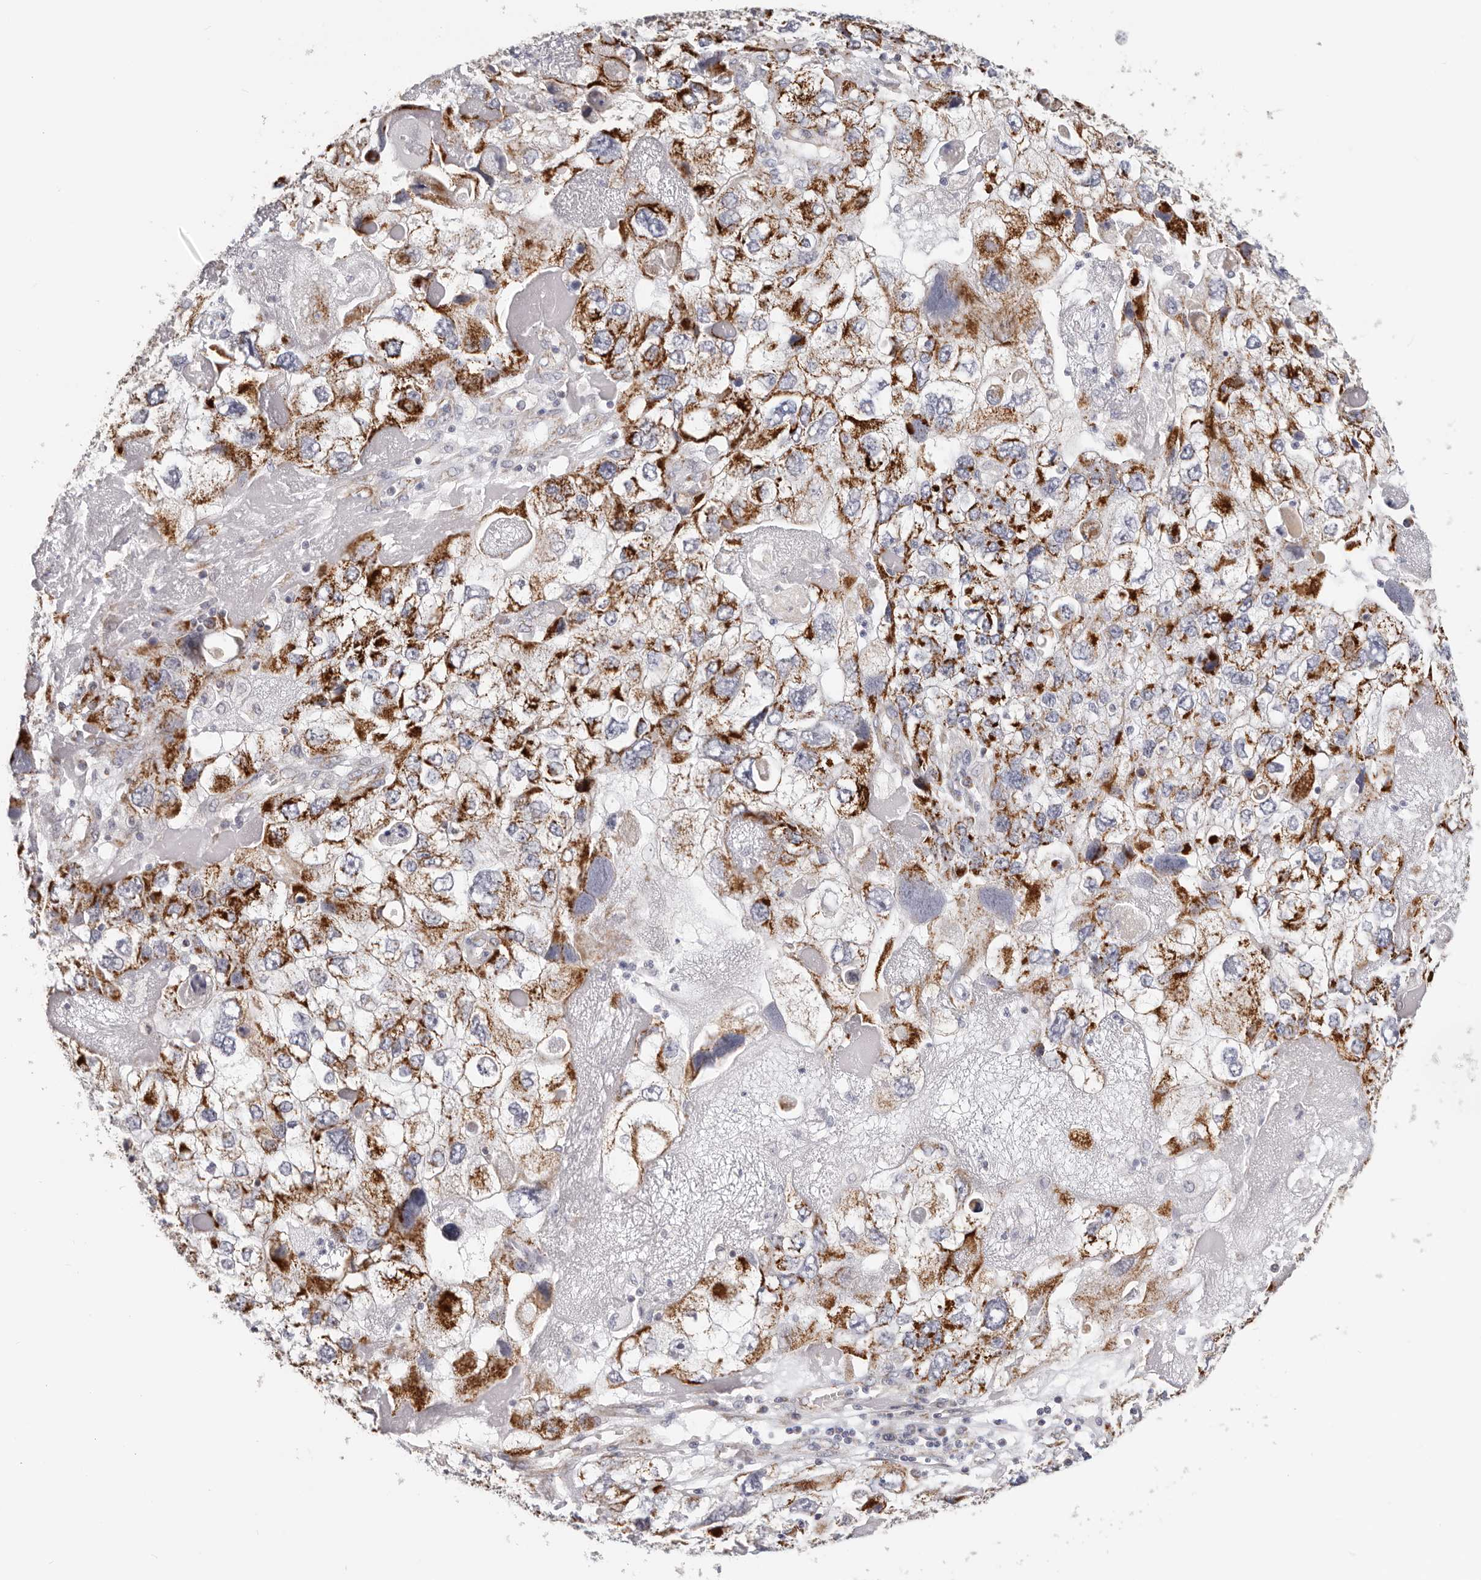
{"staining": {"intensity": "strong", "quantity": "25%-75%", "location": "cytoplasmic/membranous"}, "tissue": "endometrial cancer", "cell_type": "Tumor cells", "image_type": "cancer", "snomed": [{"axis": "morphology", "description": "Adenocarcinoma, NOS"}, {"axis": "topography", "description": "Endometrium"}], "caption": "Protein positivity by immunohistochemistry shows strong cytoplasmic/membranous expression in approximately 25%-75% of tumor cells in adenocarcinoma (endometrial).", "gene": "AFDN", "patient": {"sex": "female", "age": 49}}